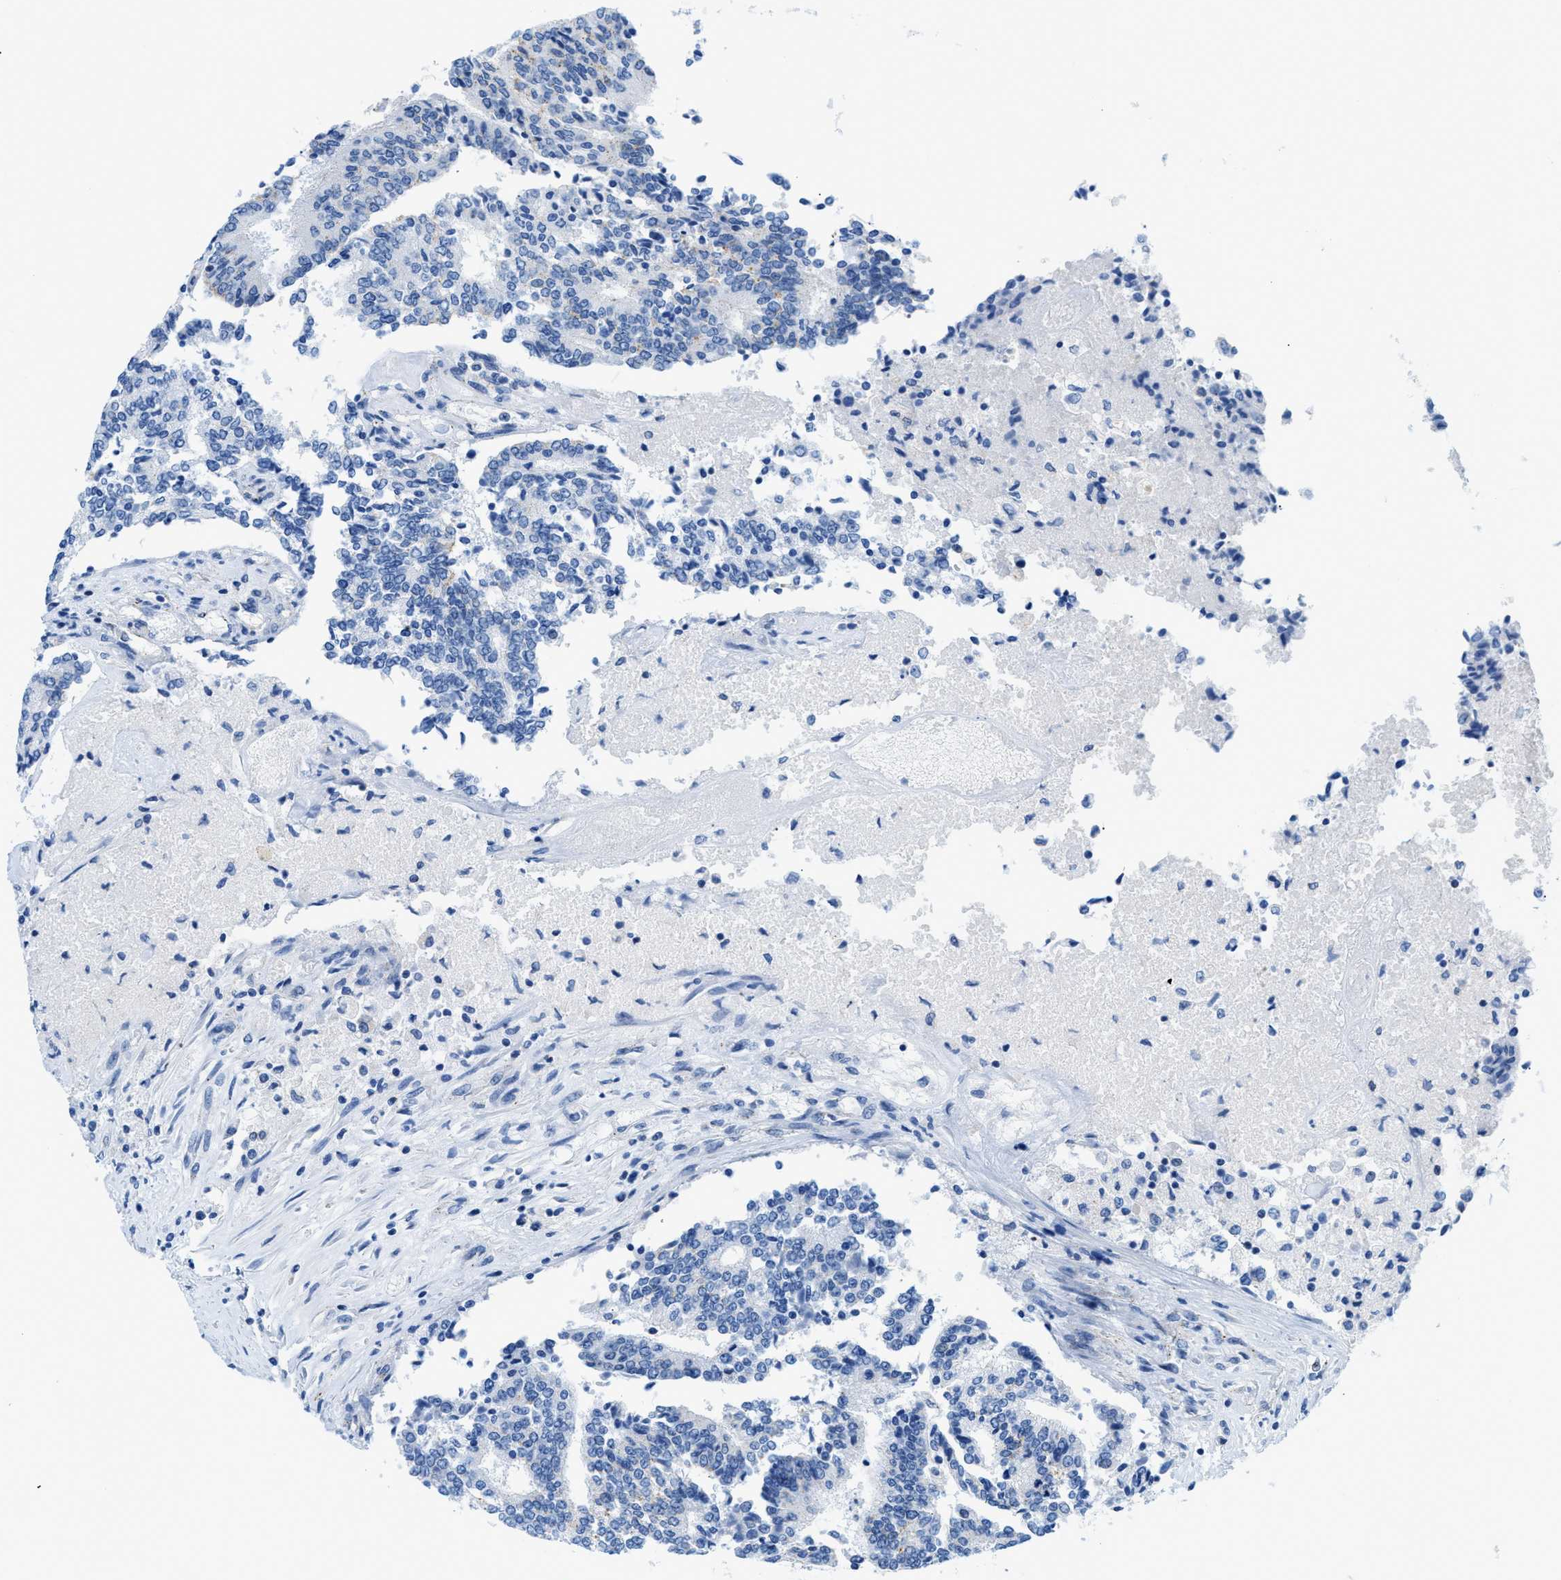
{"staining": {"intensity": "negative", "quantity": "none", "location": "none"}, "tissue": "prostate cancer", "cell_type": "Tumor cells", "image_type": "cancer", "snomed": [{"axis": "morphology", "description": "Normal tissue, NOS"}, {"axis": "morphology", "description": "Adenocarcinoma, High grade"}, {"axis": "topography", "description": "Prostate"}, {"axis": "topography", "description": "Seminal veicle"}], "caption": "An immunohistochemistry micrograph of adenocarcinoma (high-grade) (prostate) is shown. There is no staining in tumor cells of adenocarcinoma (high-grade) (prostate). Brightfield microscopy of immunohistochemistry (IHC) stained with DAB (3,3'-diaminobenzidine) (brown) and hematoxylin (blue), captured at high magnification.", "gene": "FDCSP", "patient": {"sex": "male", "age": 55}}